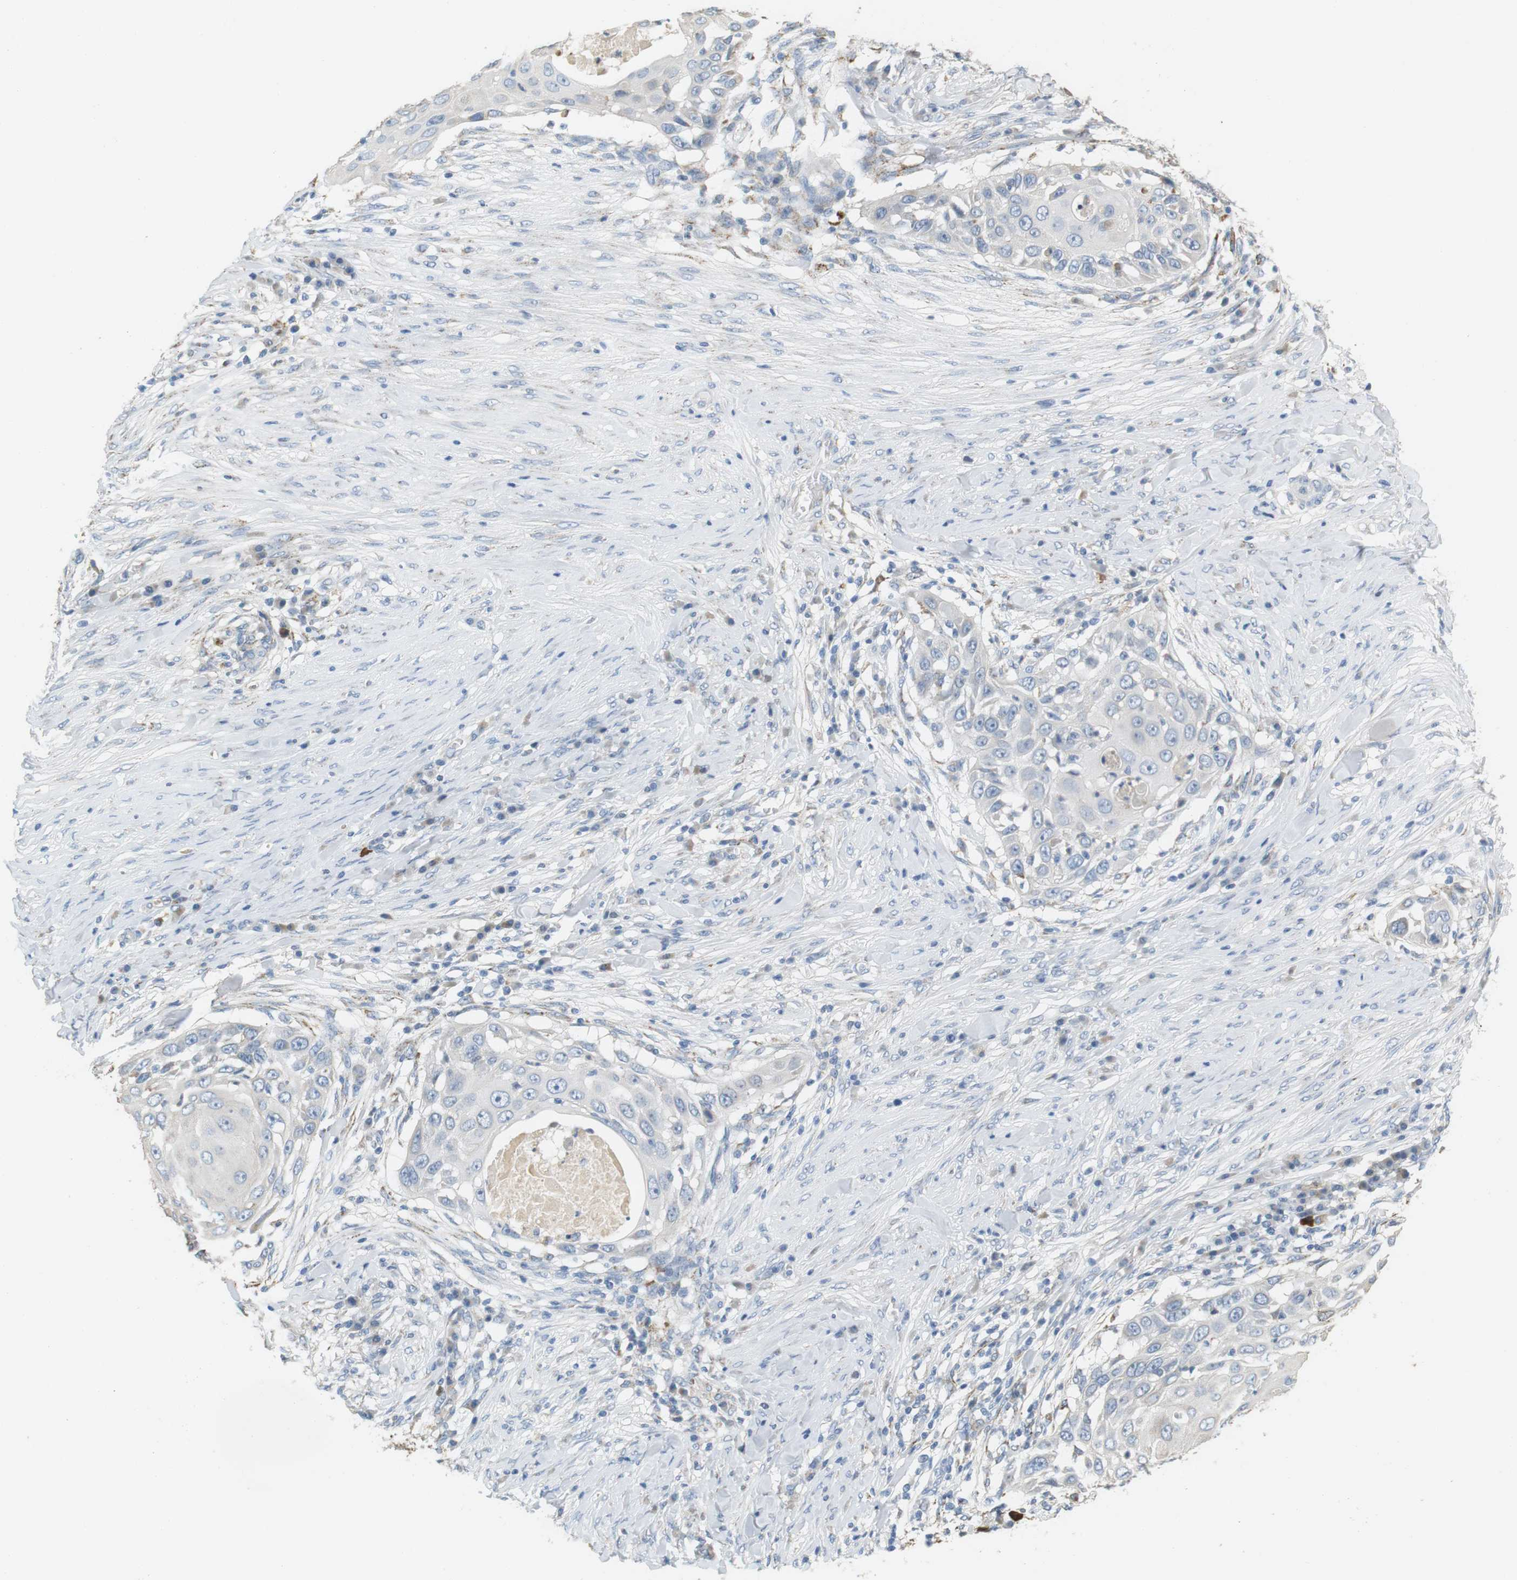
{"staining": {"intensity": "negative", "quantity": "none", "location": "none"}, "tissue": "skin cancer", "cell_type": "Tumor cells", "image_type": "cancer", "snomed": [{"axis": "morphology", "description": "Squamous cell carcinoma, NOS"}, {"axis": "topography", "description": "Skin"}], "caption": "This is an immunohistochemistry image of human skin cancer (squamous cell carcinoma). There is no staining in tumor cells.", "gene": "CD300E", "patient": {"sex": "female", "age": 44}}